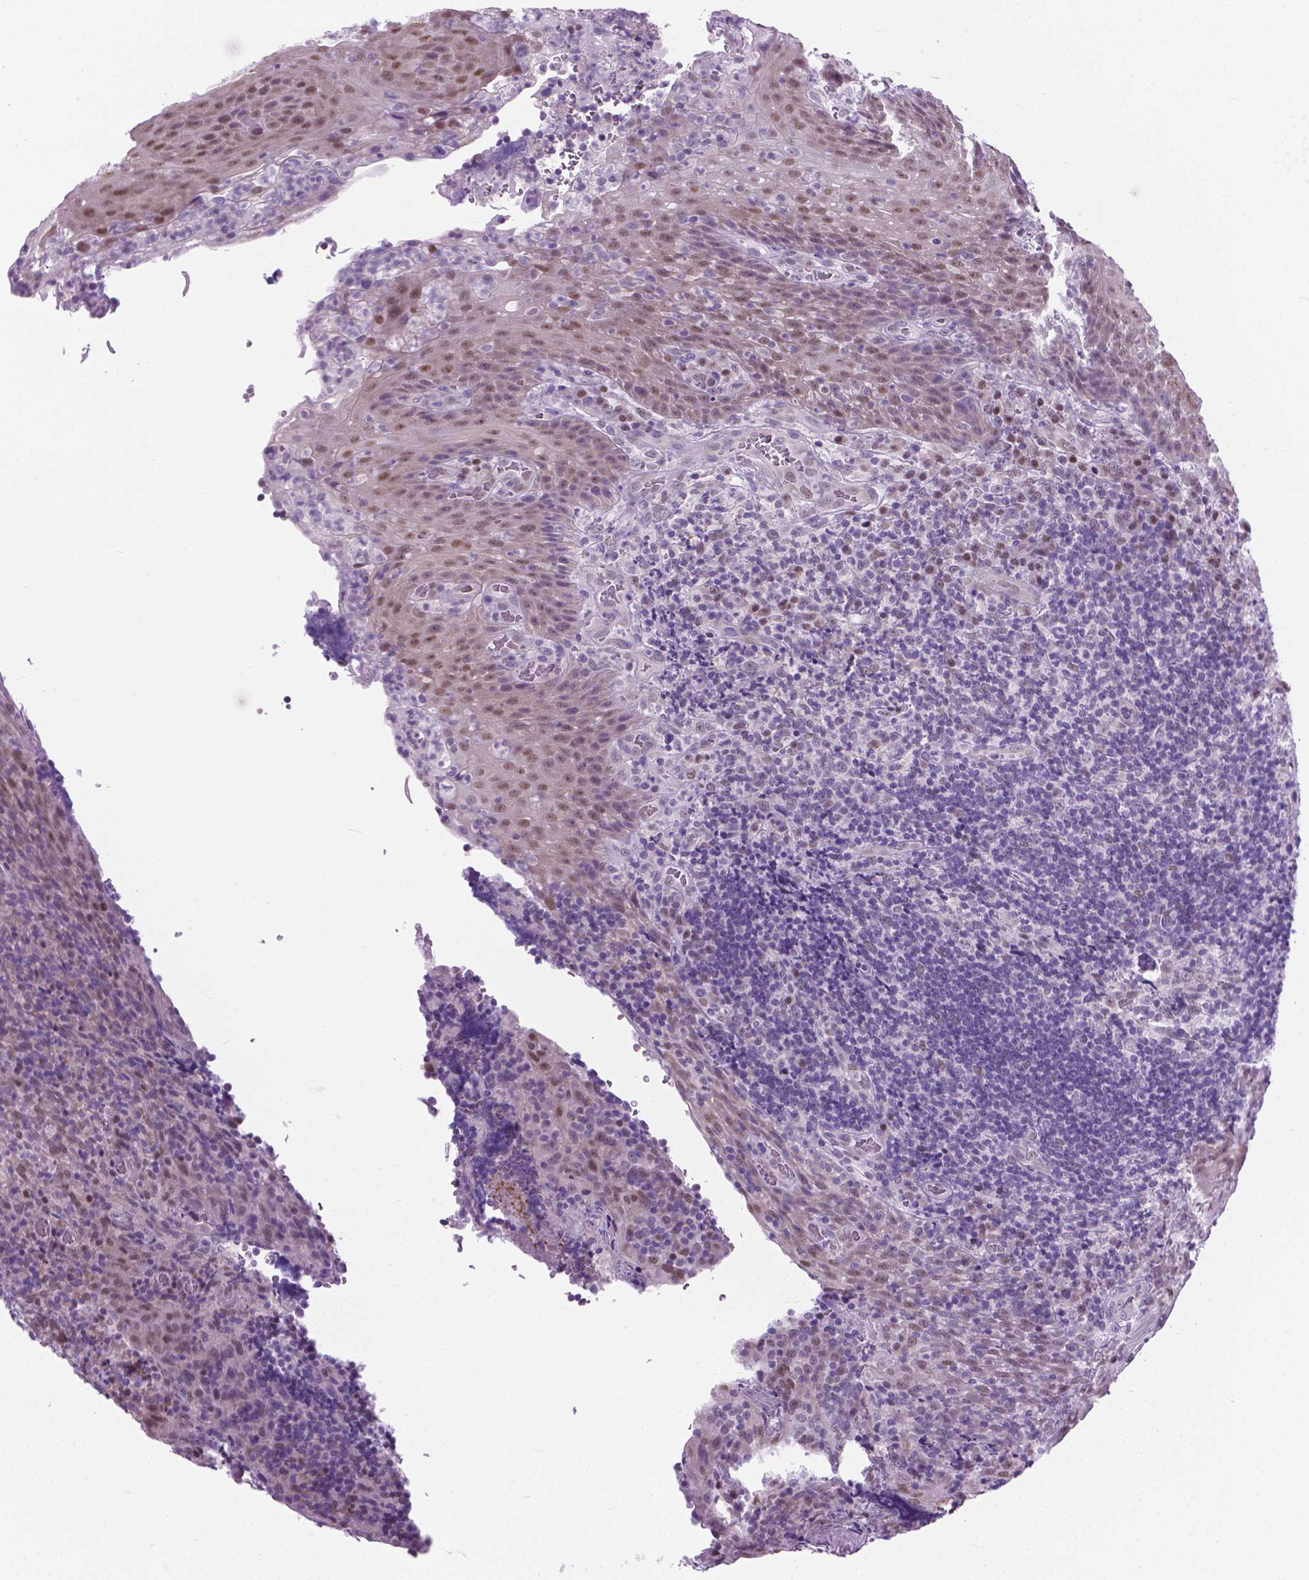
{"staining": {"intensity": "negative", "quantity": "none", "location": "none"}, "tissue": "tonsil", "cell_type": "Germinal center cells", "image_type": "normal", "snomed": [{"axis": "morphology", "description": "Normal tissue, NOS"}, {"axis": "topography", "description": "Tonsil"}], "caption": "Human tonsil stained for a protein using immunohistochemistry (IHC) demonstrates no staining in germinal center cells.", "gene": "APCDD1L", "patient": {"sex": "male", "age": 17}}